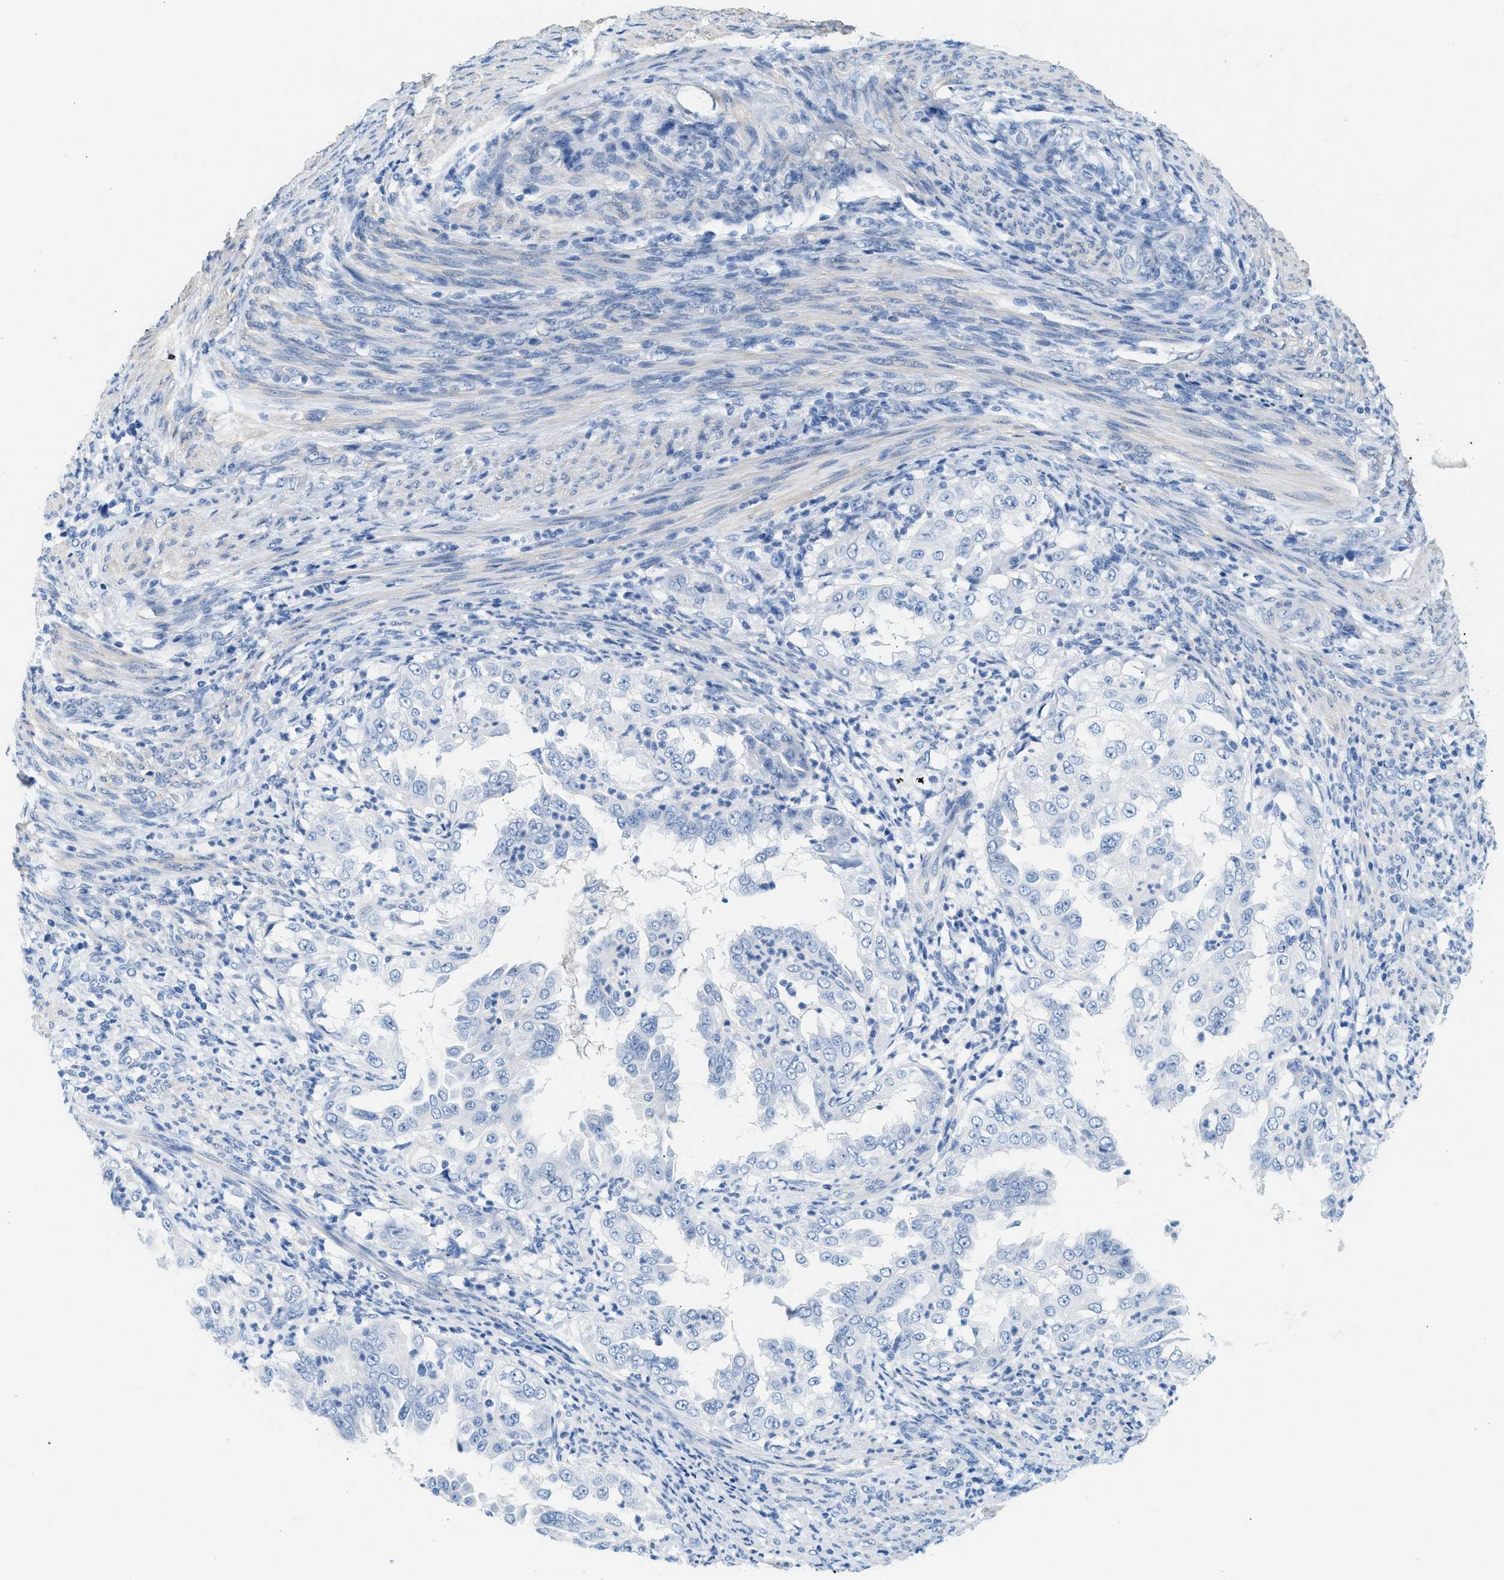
{"staining": {"intensity": "negative", "quantity": "none", "location": "none"}, "tissue": "endometrial cancer", "cell_type": "Tumor cells", "image_type": "cancer", "snomed": [{"axis": "morphology", "description": "Adenocarcinoma, NOS"}, {"axis": "topography", "description": "Endometrium"}], "caption": "DAB (3,3'-diaminobenzidine) immunohistochemical staining of human endometrial cancer reveals no significant staining in tumor cells.", "gene": "SPAM1", "patient": {"sex": "female", "age": 85}}